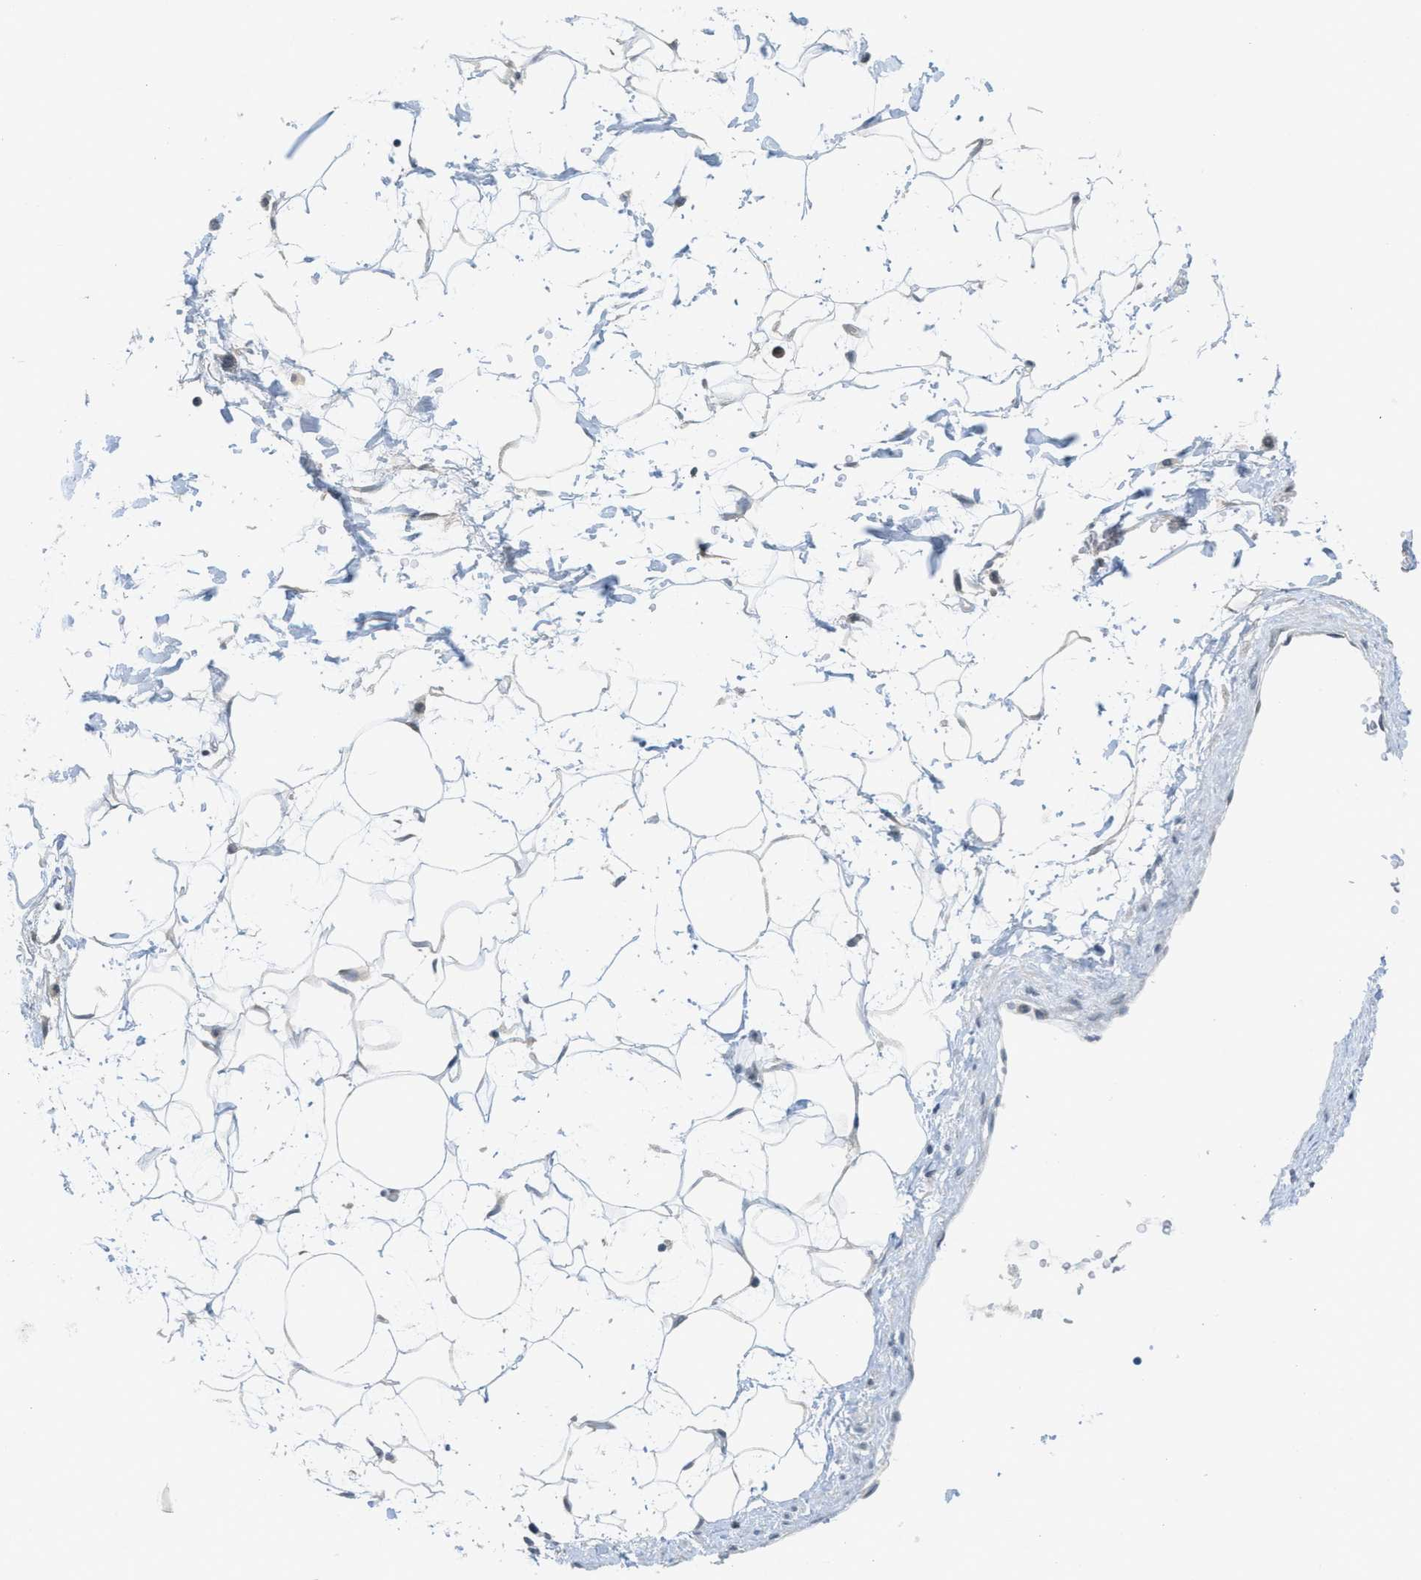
{"staining": {"intensity": "negative", "quantity": "none", "location": "none"}, "tissue": "adipose tissue", "cell_type": "Adipocytes", "image_type": "normal", "snomed": [{"axis": "morphology", "description": "Normal tissue, NOS"}, {"axis": "topography", "description": "Soft tissue"}], "caption": "Protein analysis of unremarkable adipose tissue shows no significant staining in adipocytes. The staining is performed using DAB brown chromogen with nuclei counter-stained in using hematoxylin.", "gene": "TXNDC2", "patient": {"sex": "male", "age": 72}}